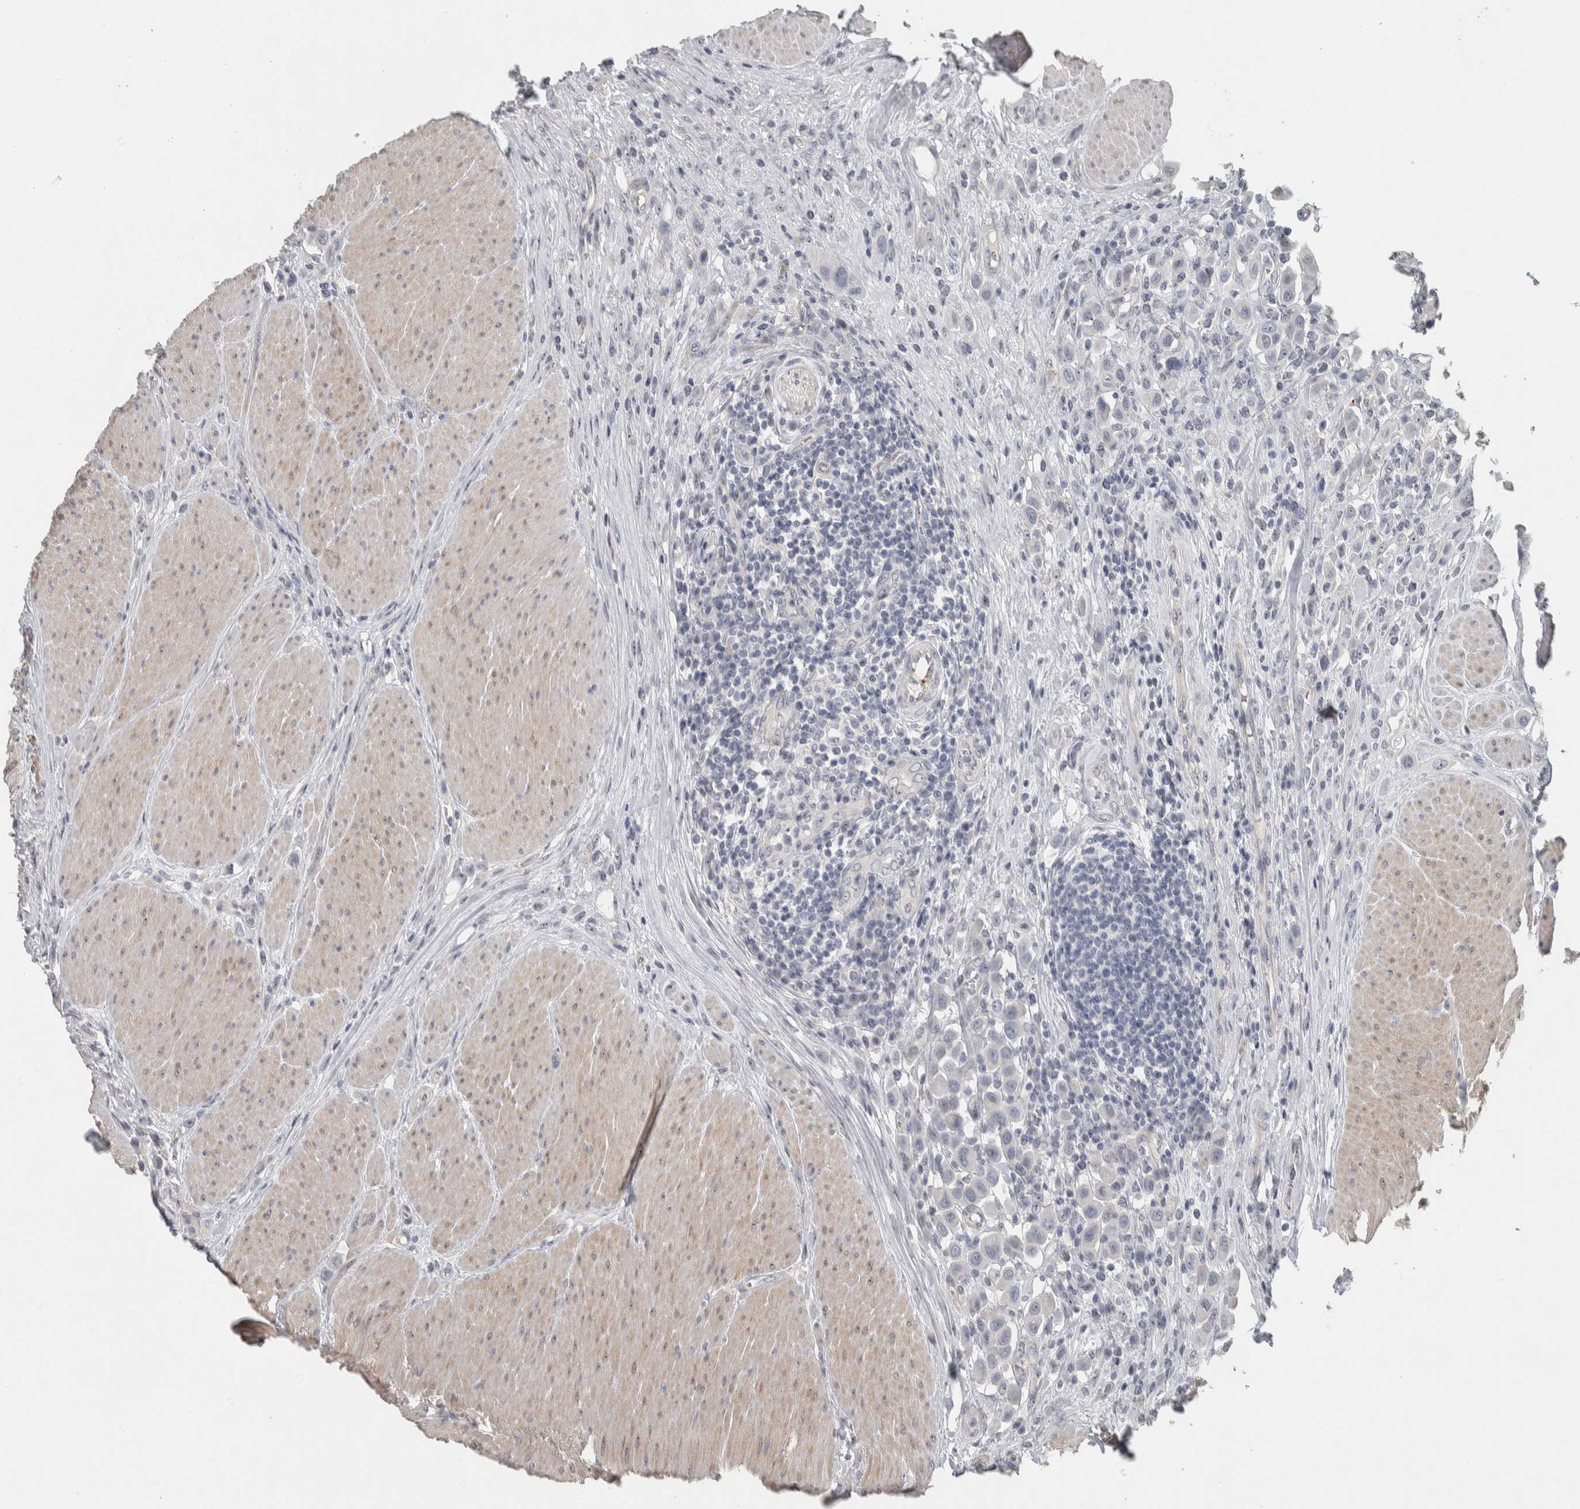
{"staining": {"intensity": "negative", "quantity": "none", "location": "none"}, "tissue": "urothelial cancer", "cell_type": "Tumor cells", "image_type": "cancer", "snomed": [{"axis": "morphology", "description": "Urothelial carcinoma, High grade"}, {"axis": "topography", "description": "Urinary bladder"}], "caption": "Tumor cells show no significant protein expression in high-grade urothelial carcinoma. The staining is performed using DAB (3,3'-diaminobenzidine) brown chromogen with nuclei counter-stained in using hematoxylin.", "gene": "DCAF10", "patient": {"sex": "male", "age": 50}}